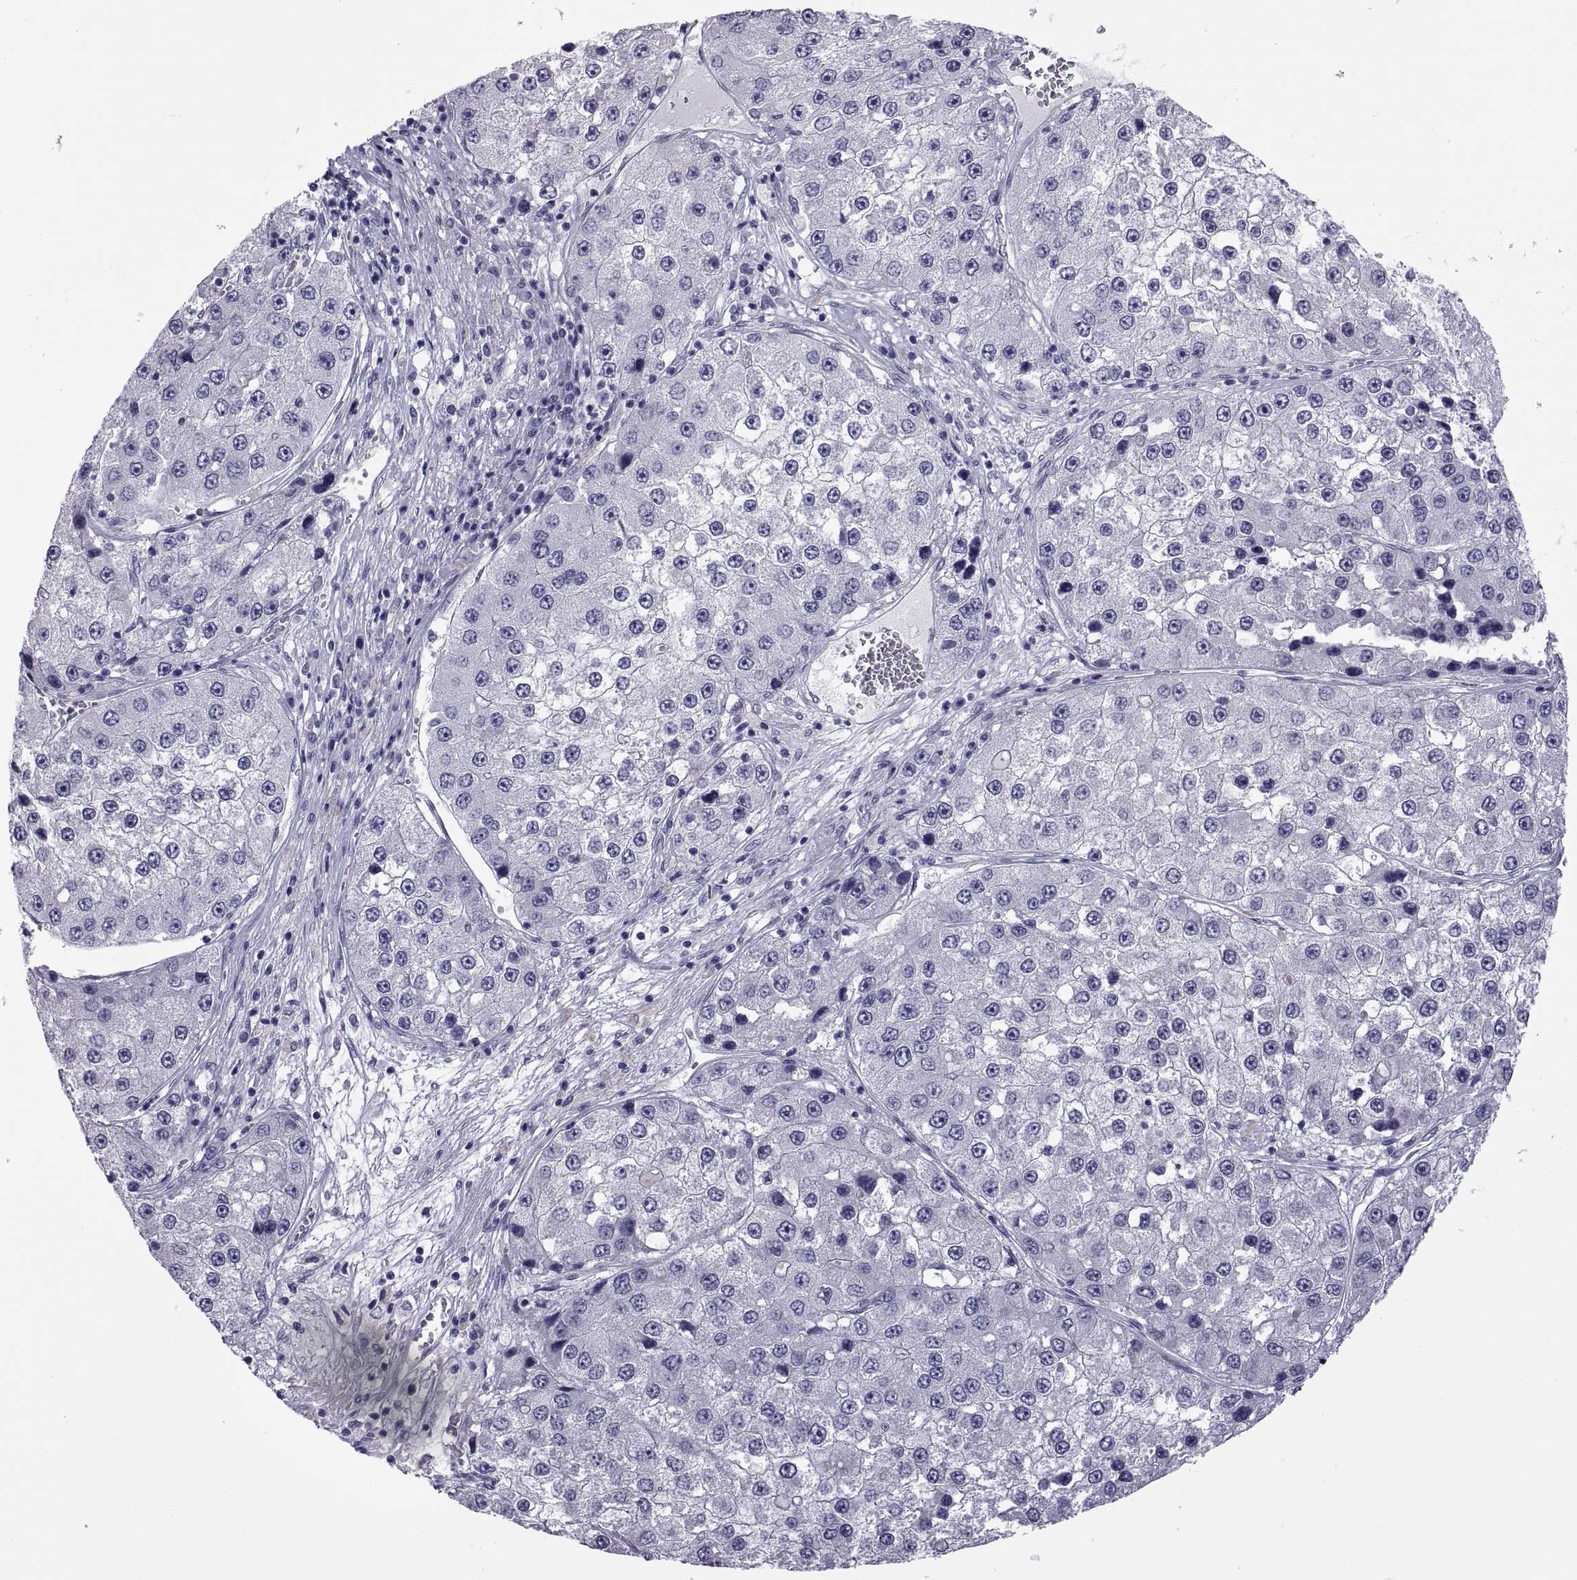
{"staining": {"intensity": "negative", "quantity": "none", "location": "none"}, "tissue": "liver cancer", "cell_type": "Tumor cells", "image_type": "cancer", "snomed": [{"axis": "morphology", "description": "Carcinoma, Hepatocellular, NOS"}, {"axis": "topography", "description": "Liver"}], "caption": "Protein analysis of hepatocellular carcinoma (liver) demonstrates no significant positivity in tumor cells.", "gene": "MAGEB1", "patient": {"sex": "female", "age": 73}}